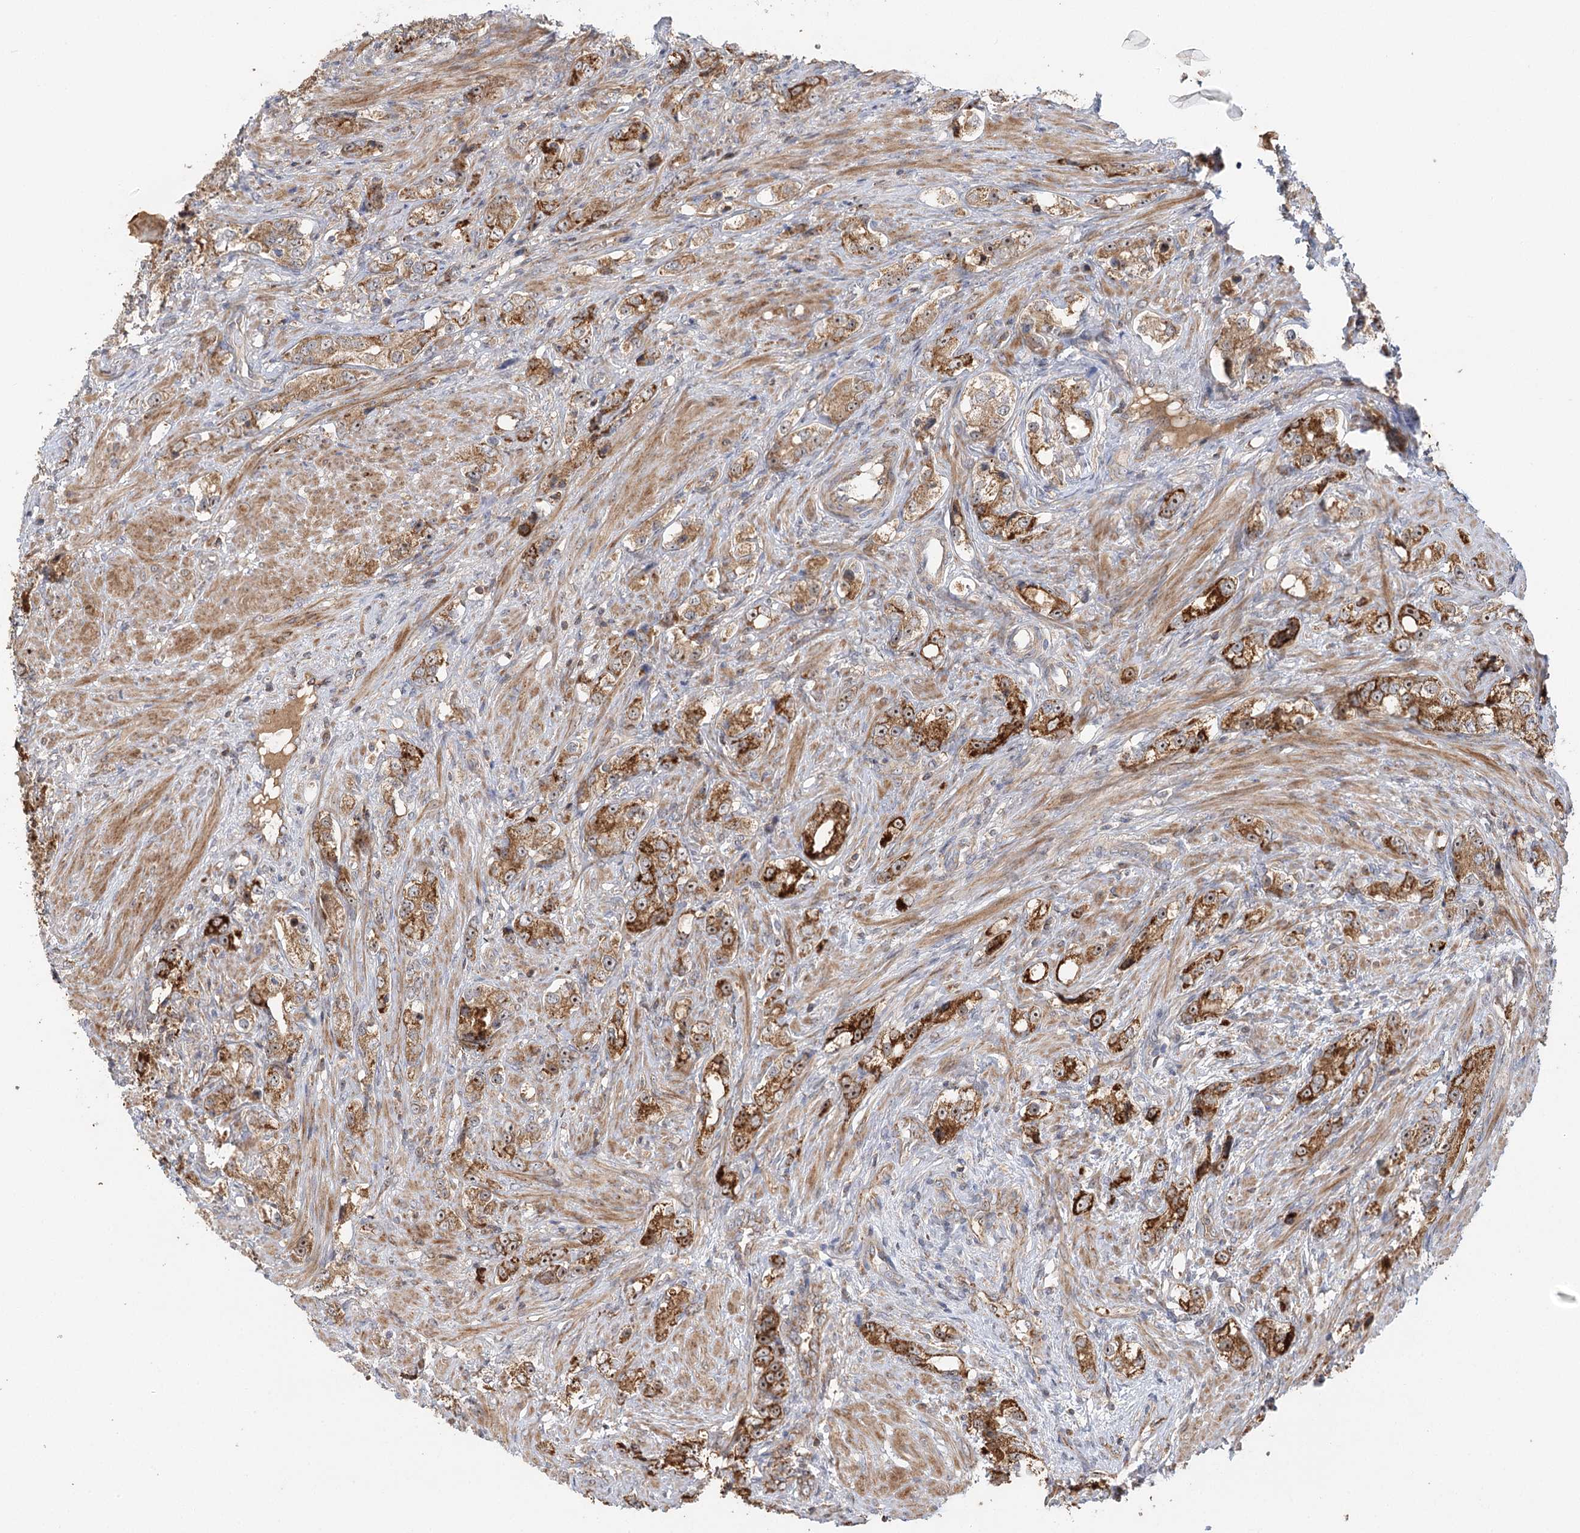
{"staining": {"intensity": "strong", "quantity": ">75%", "location": "cytoplasmic/membranous,nuclear"}, "tissue": "prostate cancer", "cell_type": "Tumor cells", "image_type": "cancer", "snomed": [{"axis": "morphology", "description": "Adenocarcinoma, High grade"}, {"axis": "topography", "description": "Prostate"}], "caption": "Prostate cancer (high-grade adenocarcinoma) stained with DAB (3,3'-diaminobenzidine) immunohistochemistry (IHC) displays high levels of strong cytoplasmic/membranous and nuclear expression in approximately >75% of tumor cells.", "gene": "RAPGEF6", "patient": {"sex": "male", "age": 63}}